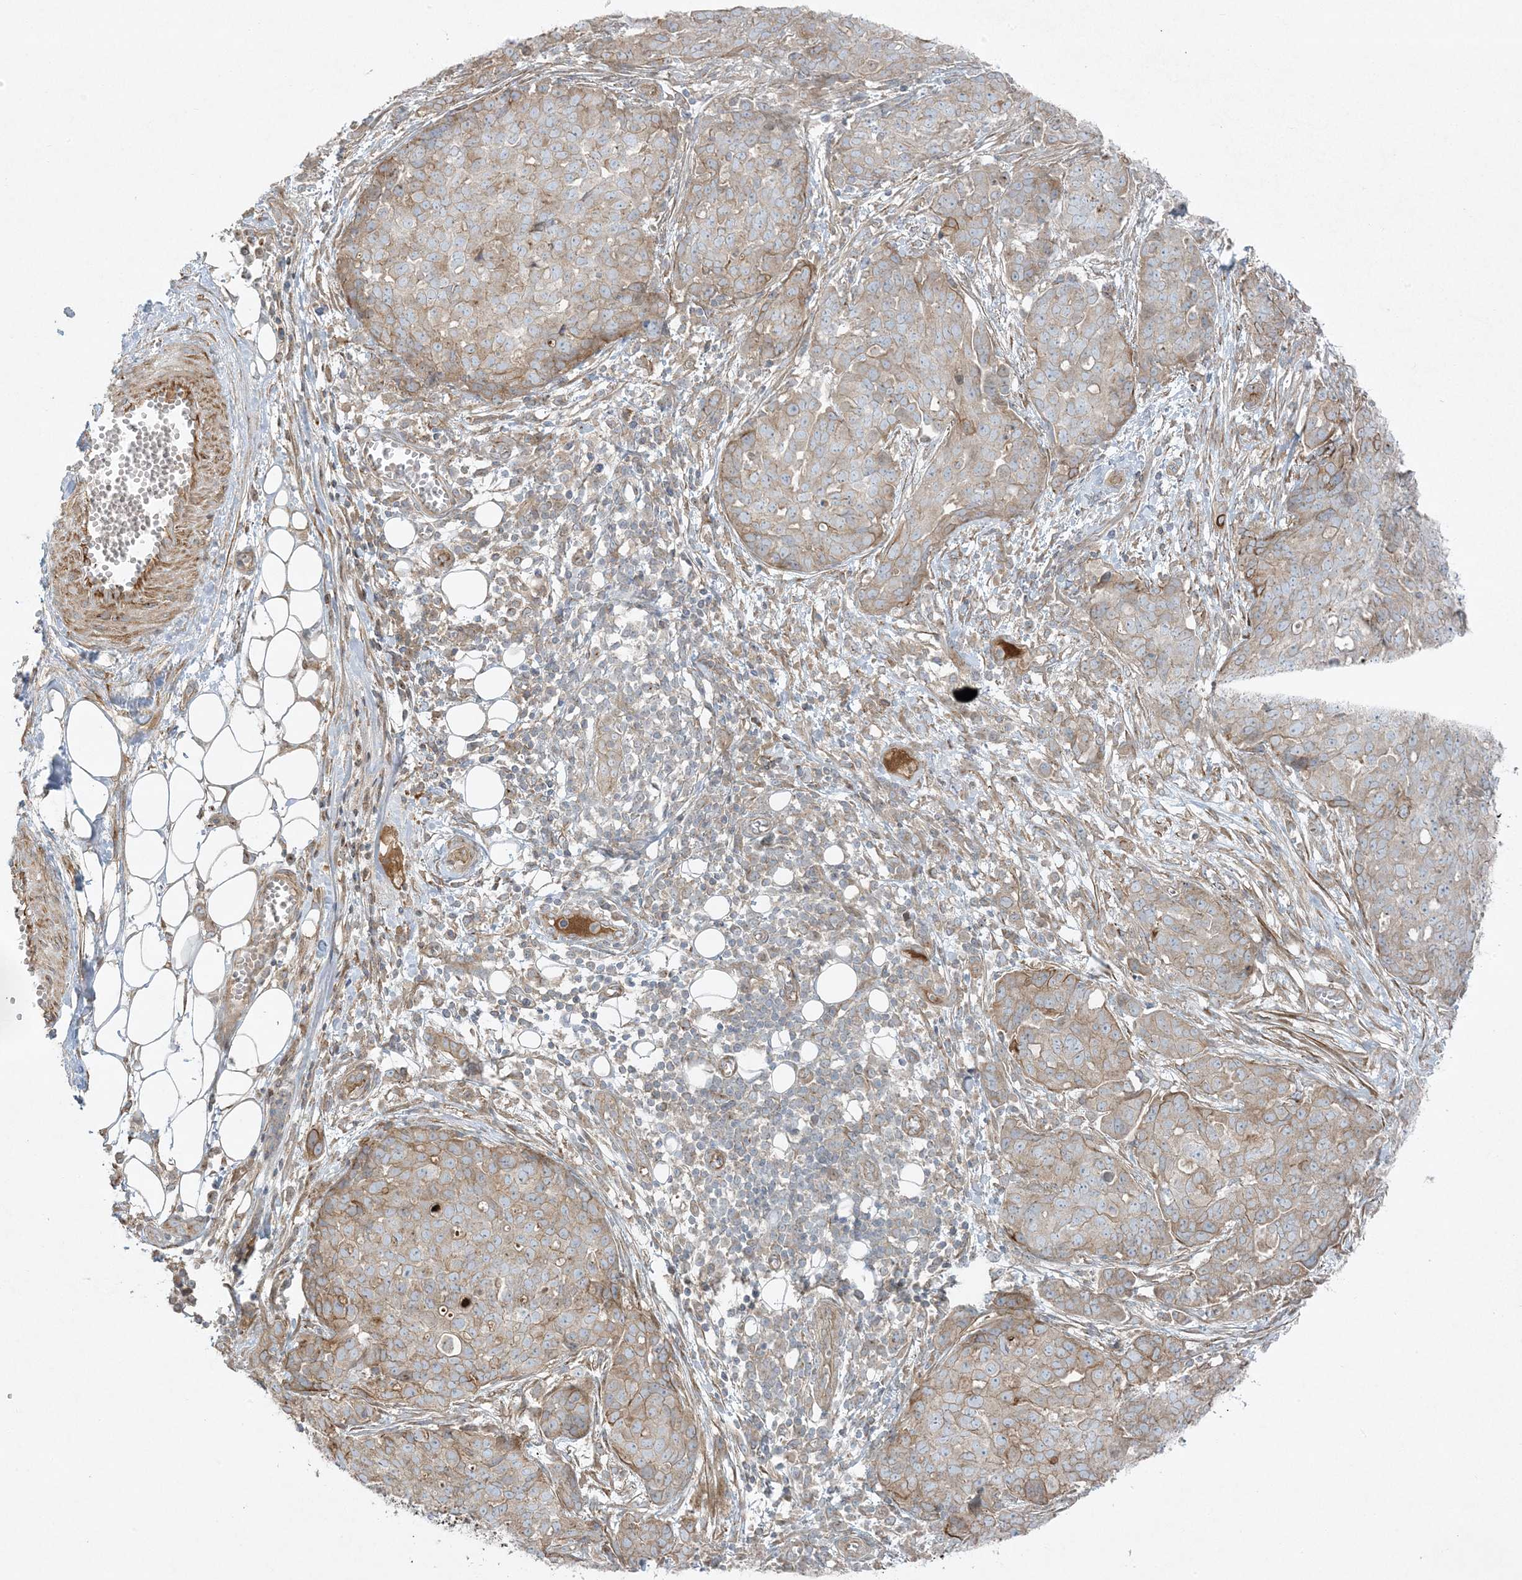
{"staining": {"intensity": "moderate", "quantity": "25%-75%", "location": "cytoplasmic/membranous"}, "tissue": "ovarian cancer", "cell_type": "Tumor cells", "image_type": "cancer", "snomed": [{"axis": "morphology", "description": "Cystadenocarcinoma, serous, NOS"}, {"axis": "topography", "description": "Soft tissue"}, {"axis": "topography", "description": "Ovary"}], "caption": "Ovarian cancer stained with a brown dye demonstrates moderate cytoplasmic/membranous positive staining in approximately 25%-75% of tumor cells.", "gene": "PIK3R4", "patient": {"sex": "female", "age": 57}}